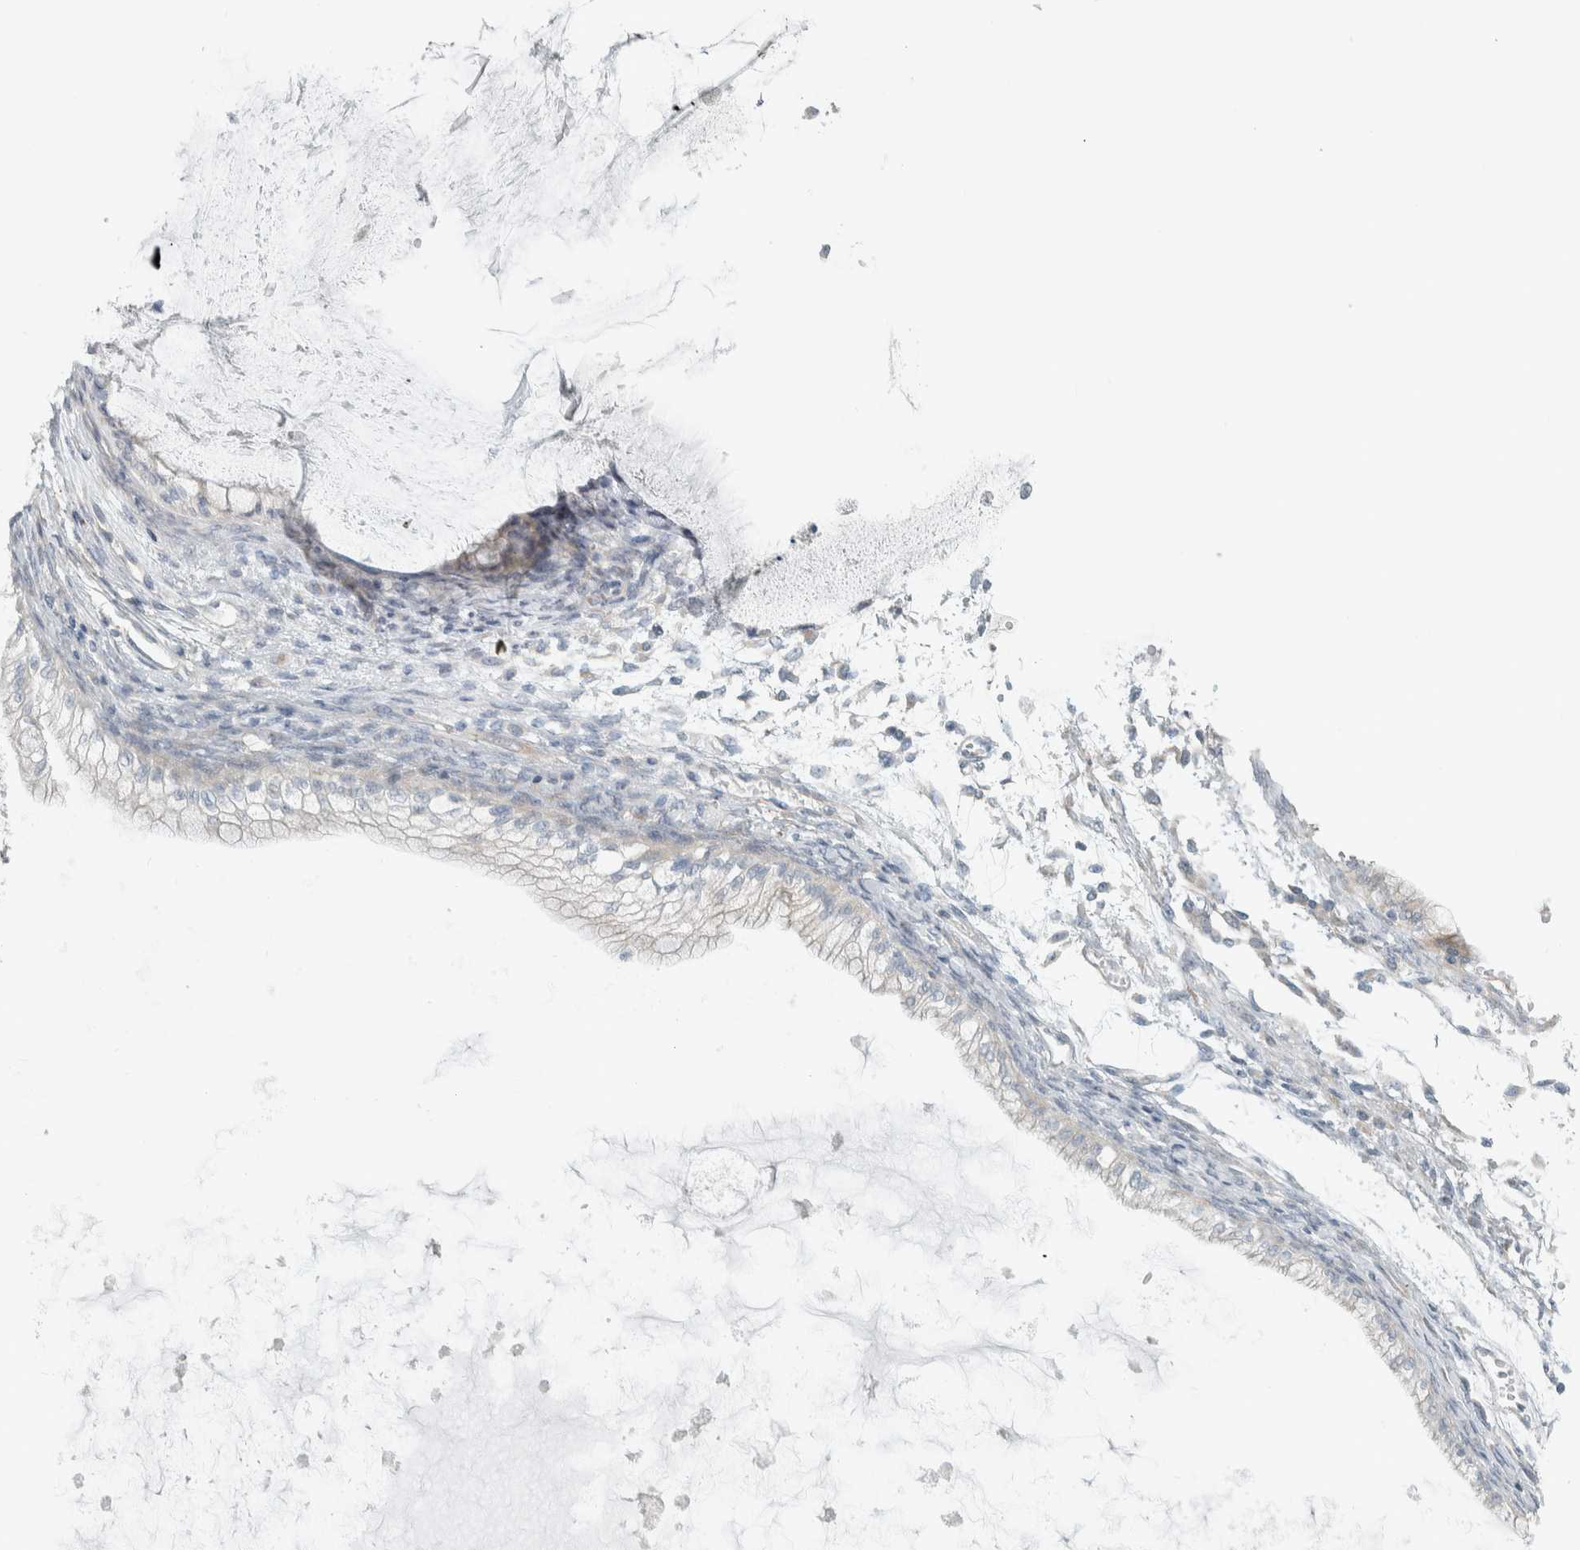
{"staining": {"intensity": "negative", "quantity": "none", "location": "none"}, "tissue": "ovarian cancer", "cell_type": "Tumor cells", "image_type": "cancer", "snomed": [{"axis": "morphology", "description": "Cystadenocarcinoma, mucinous, NOS"}, {"axis": "topography", "description": "Ovary"}], "caption": "Tumor cells are negative for protein expression in human ovarian mucinous cystadenocarcinoma.", "gene": "HGS", "patient": {"sex": "female", "age": 57}}